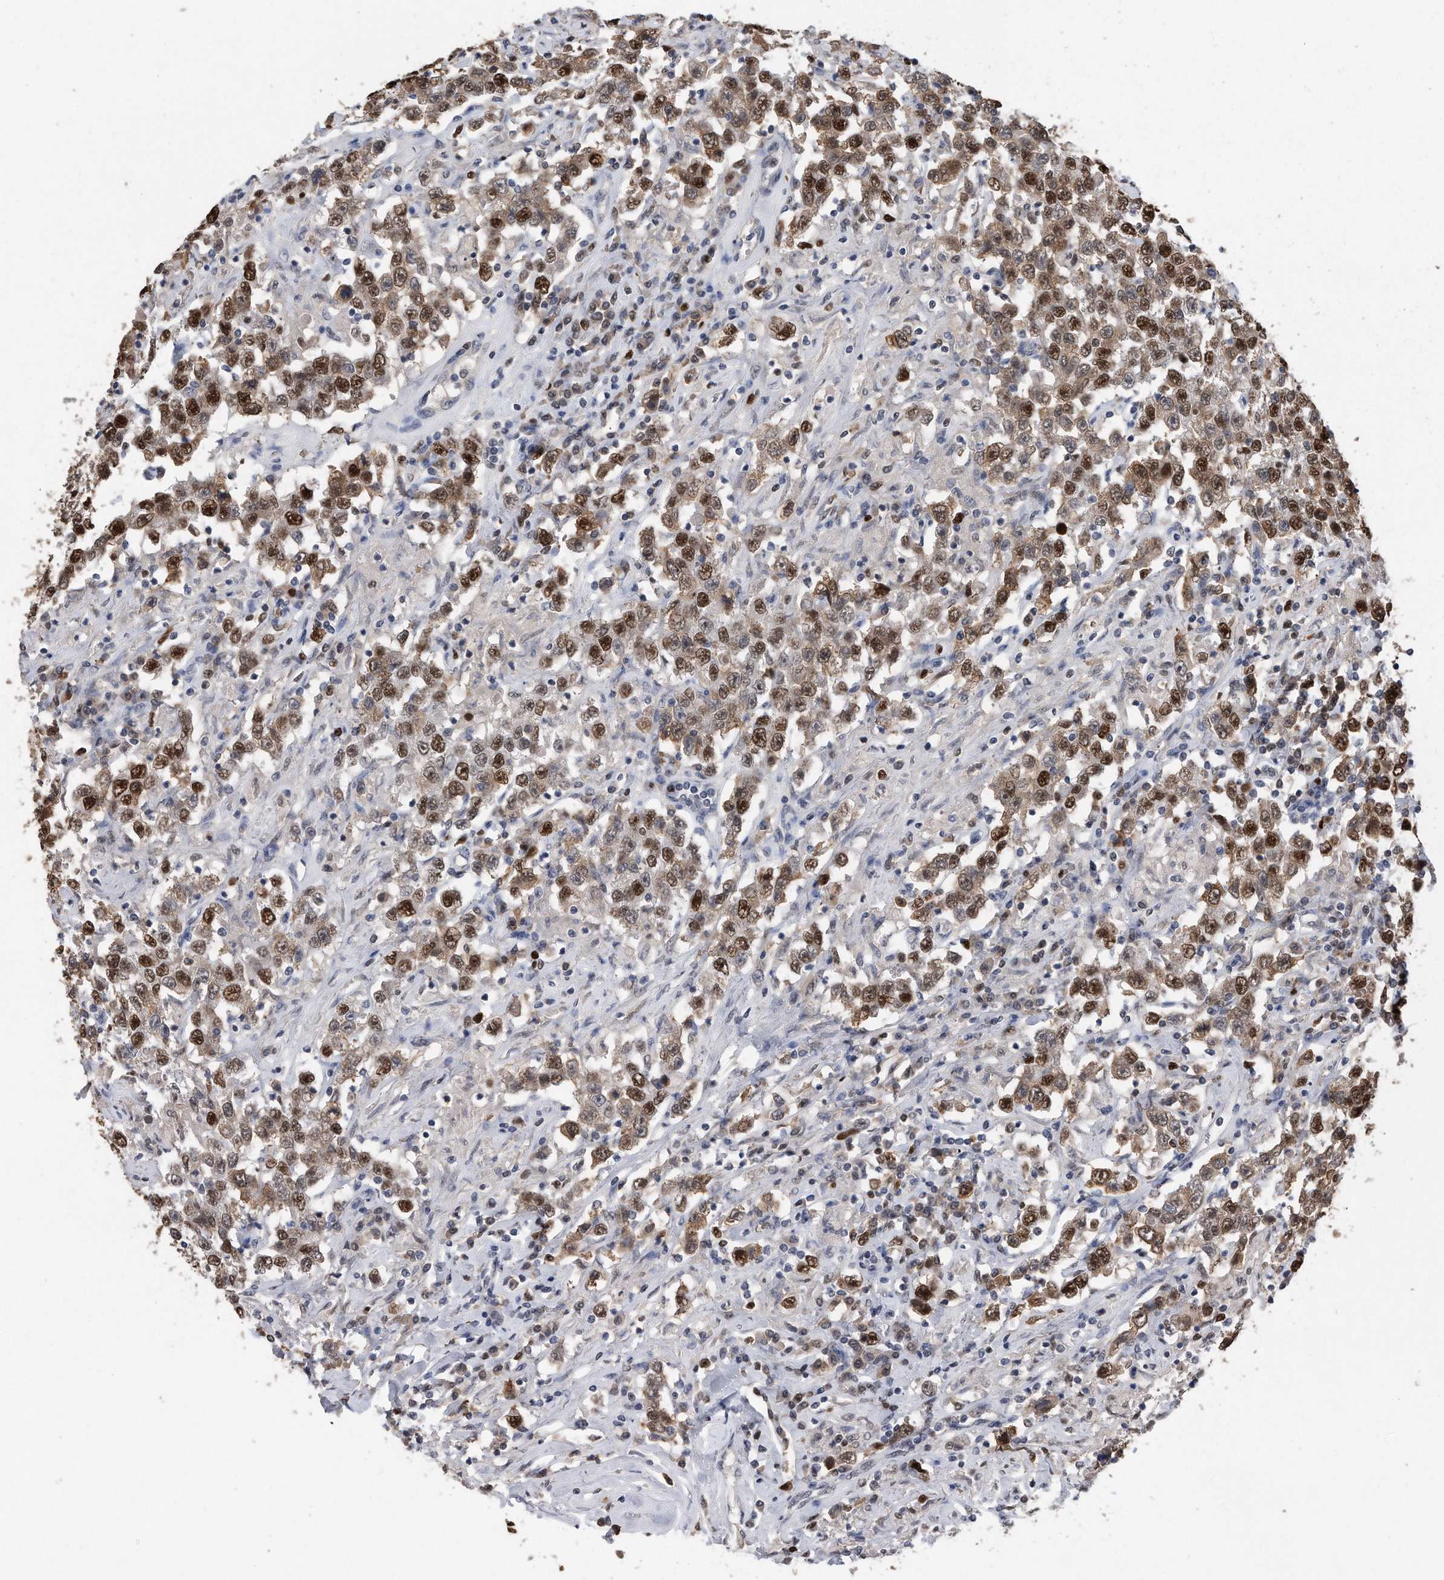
{"staining": {"intensity": "strong", "quantity": "25%-75%", "location": "nuclear"}, "tissue": "testis cancer", "cell_type": "Tumor cells", "image_type": "cancer", "snomed": [{"axis": "morphology", "description": "Seminoma, NOS"}, {"axis": "topography", "description": "Testis"}], "caption": "A brown stain labels strong nuclear staining of a protein in human testis cancer tumor cells. (brown staining indicates protein expression, while blue staining denotes nuclei).", "gene": "PCNA", "patient": {"sex": "male", "age": 41}}